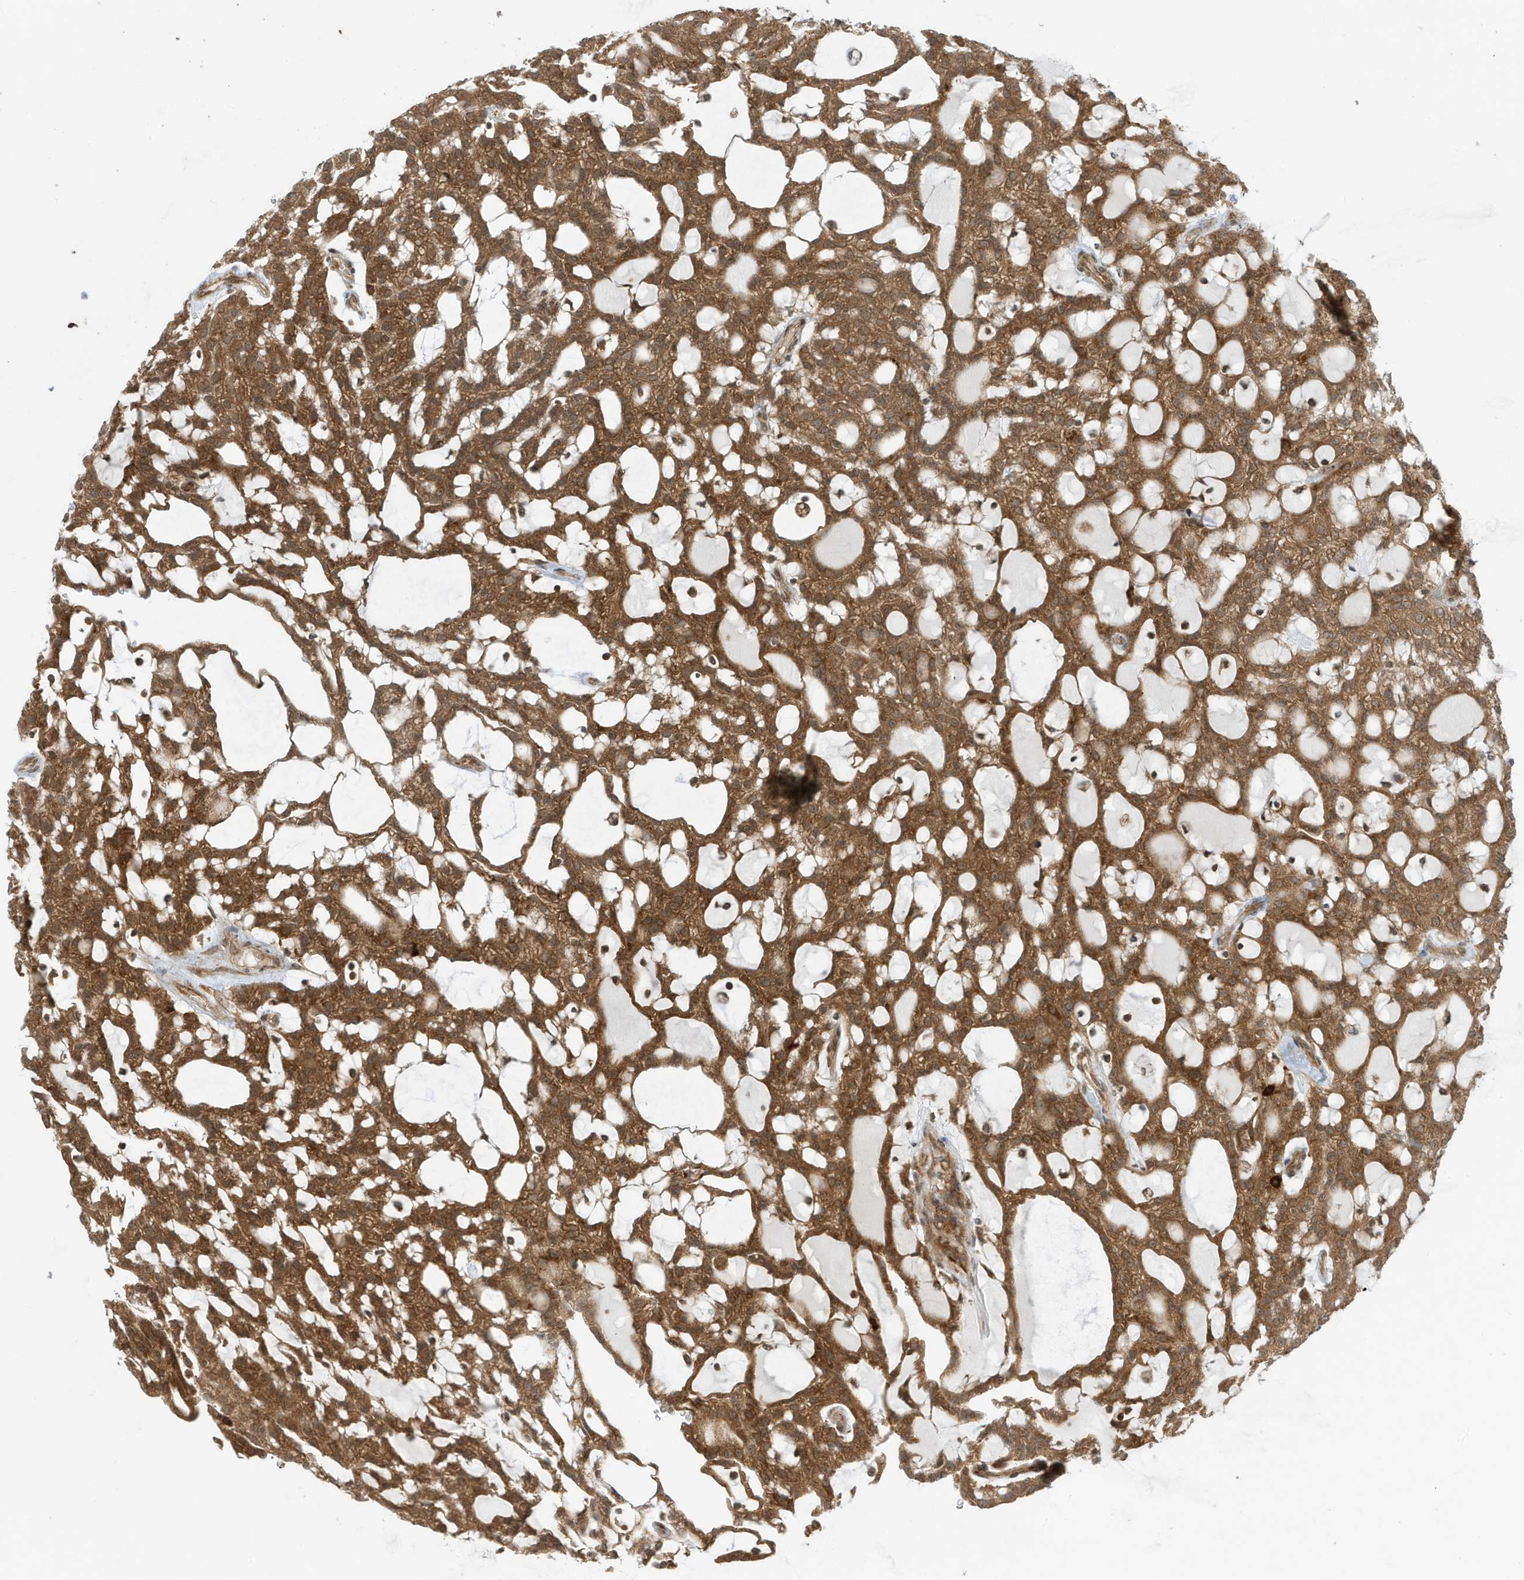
{"staining": {"intensity": "strong", "quantity": ">75%", "location": "cytoplasmic/membranous"}, "tissue": "renal cancer", "cell_type": "Tumor cells", "image_type": "cancer", "snomed": [{"axis": "morphology", "description": "Adenocarcinoma, NOS"}, {"axis": "topography", "description": "Kidney"}], "caption": "Protein staining shows strong cytoplasmic/membranous positivity in about >75% of tumor cells in renal cancer (adenocarcinoma). (DAB = brown stain, brightfield microscopy at high magnification).", "gene": "DHX36", "patient": {"sex": "male", "age": 63}}